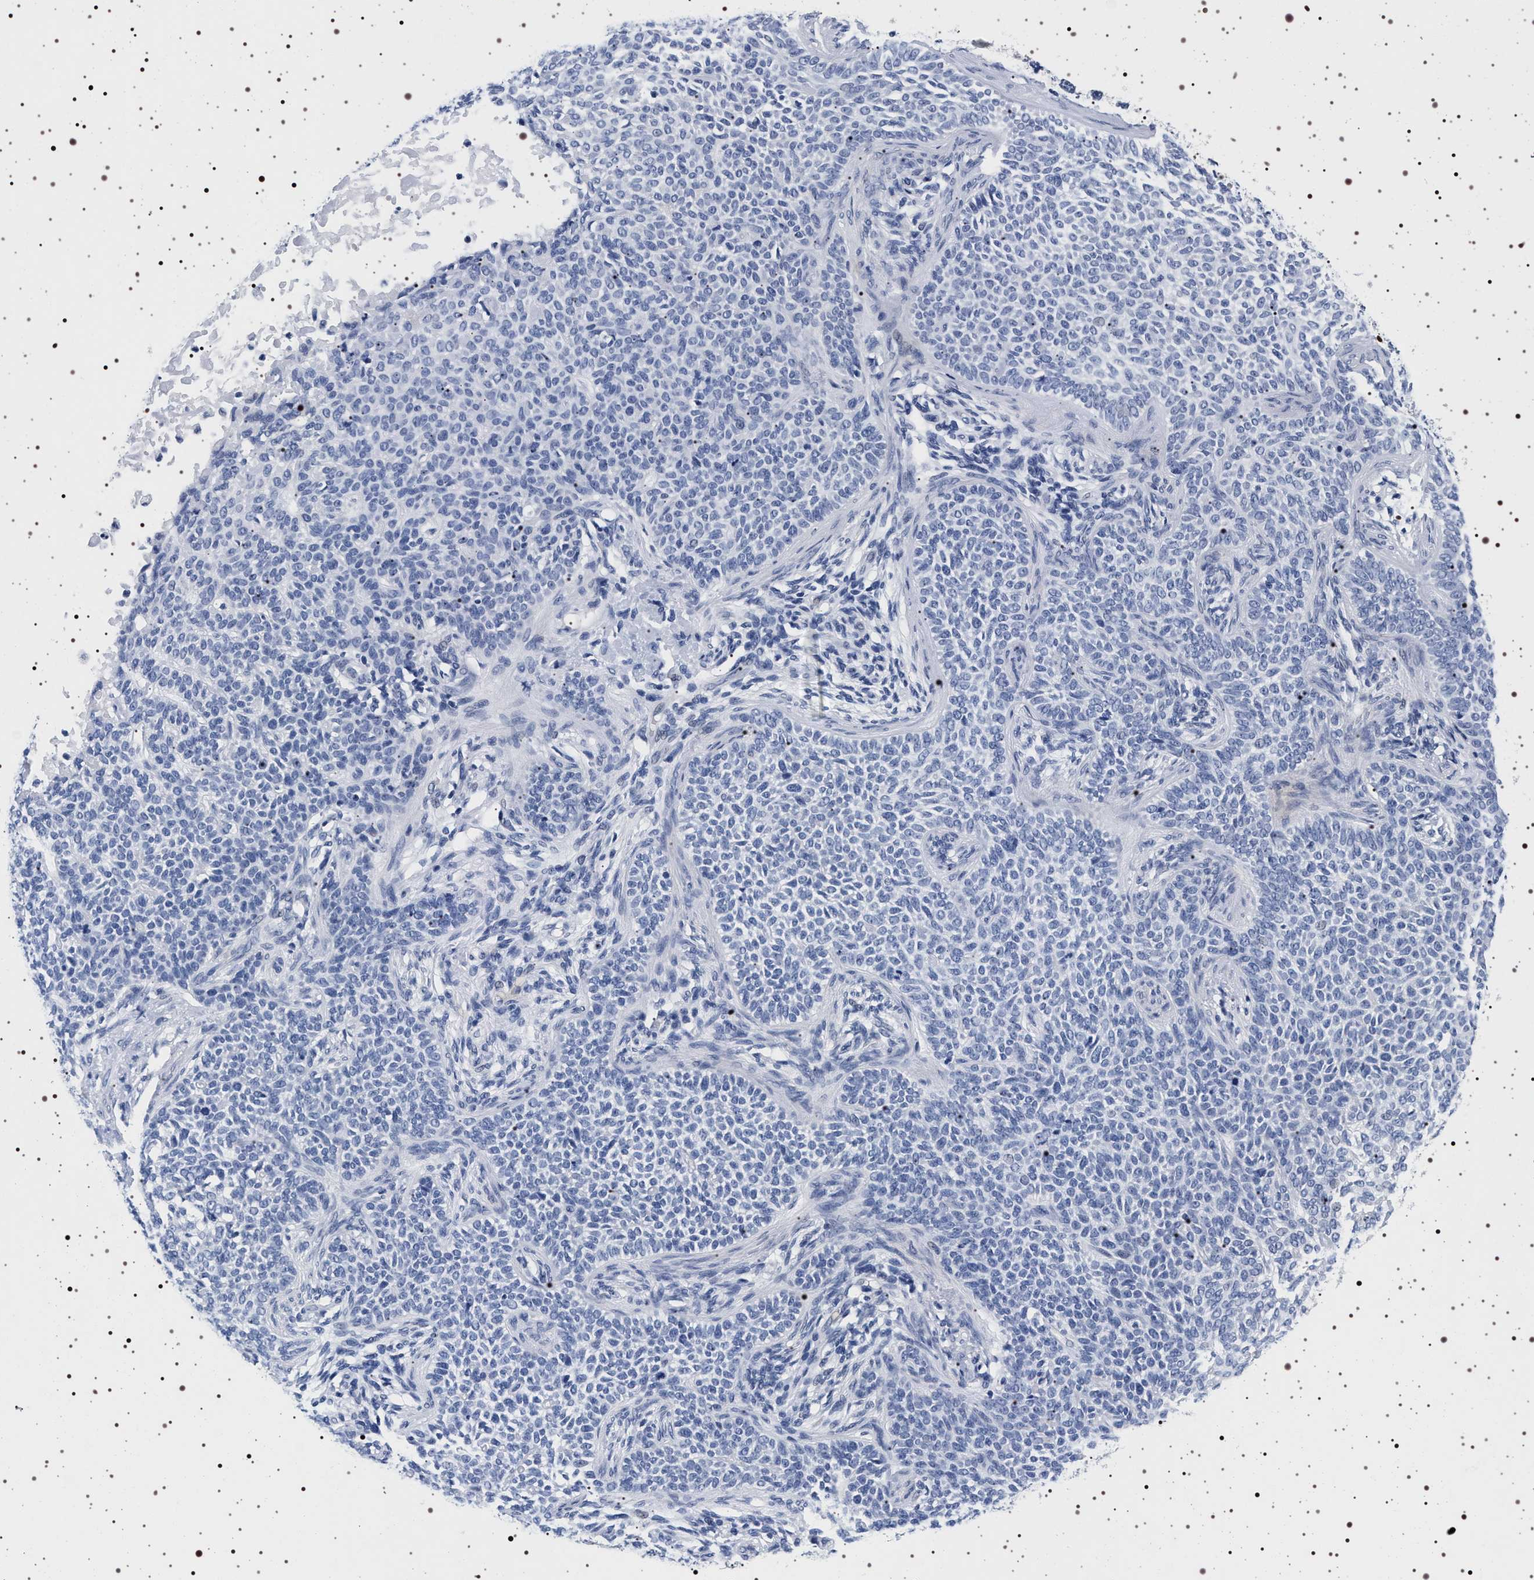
{"staining": {"intensity": "negative", "quantity": "none", "location": "none"}, "tissue": "skin cancer", "cell_type": "Tumor cells", "image_type": "cancer", "snomed": [{"axis": "morphology", "description": "Normal tissue, NOS"}, {"axis": "morphology", "description": "Basal cell carcinoma"}, {"axis": "topography", "description": "Skin"}], "caption": "The image demonstrates no staining of tumor cells in basal cell carcinoma (skin).", "gene": "SYN1", "patient": {"sex": "male", "age": 87}}